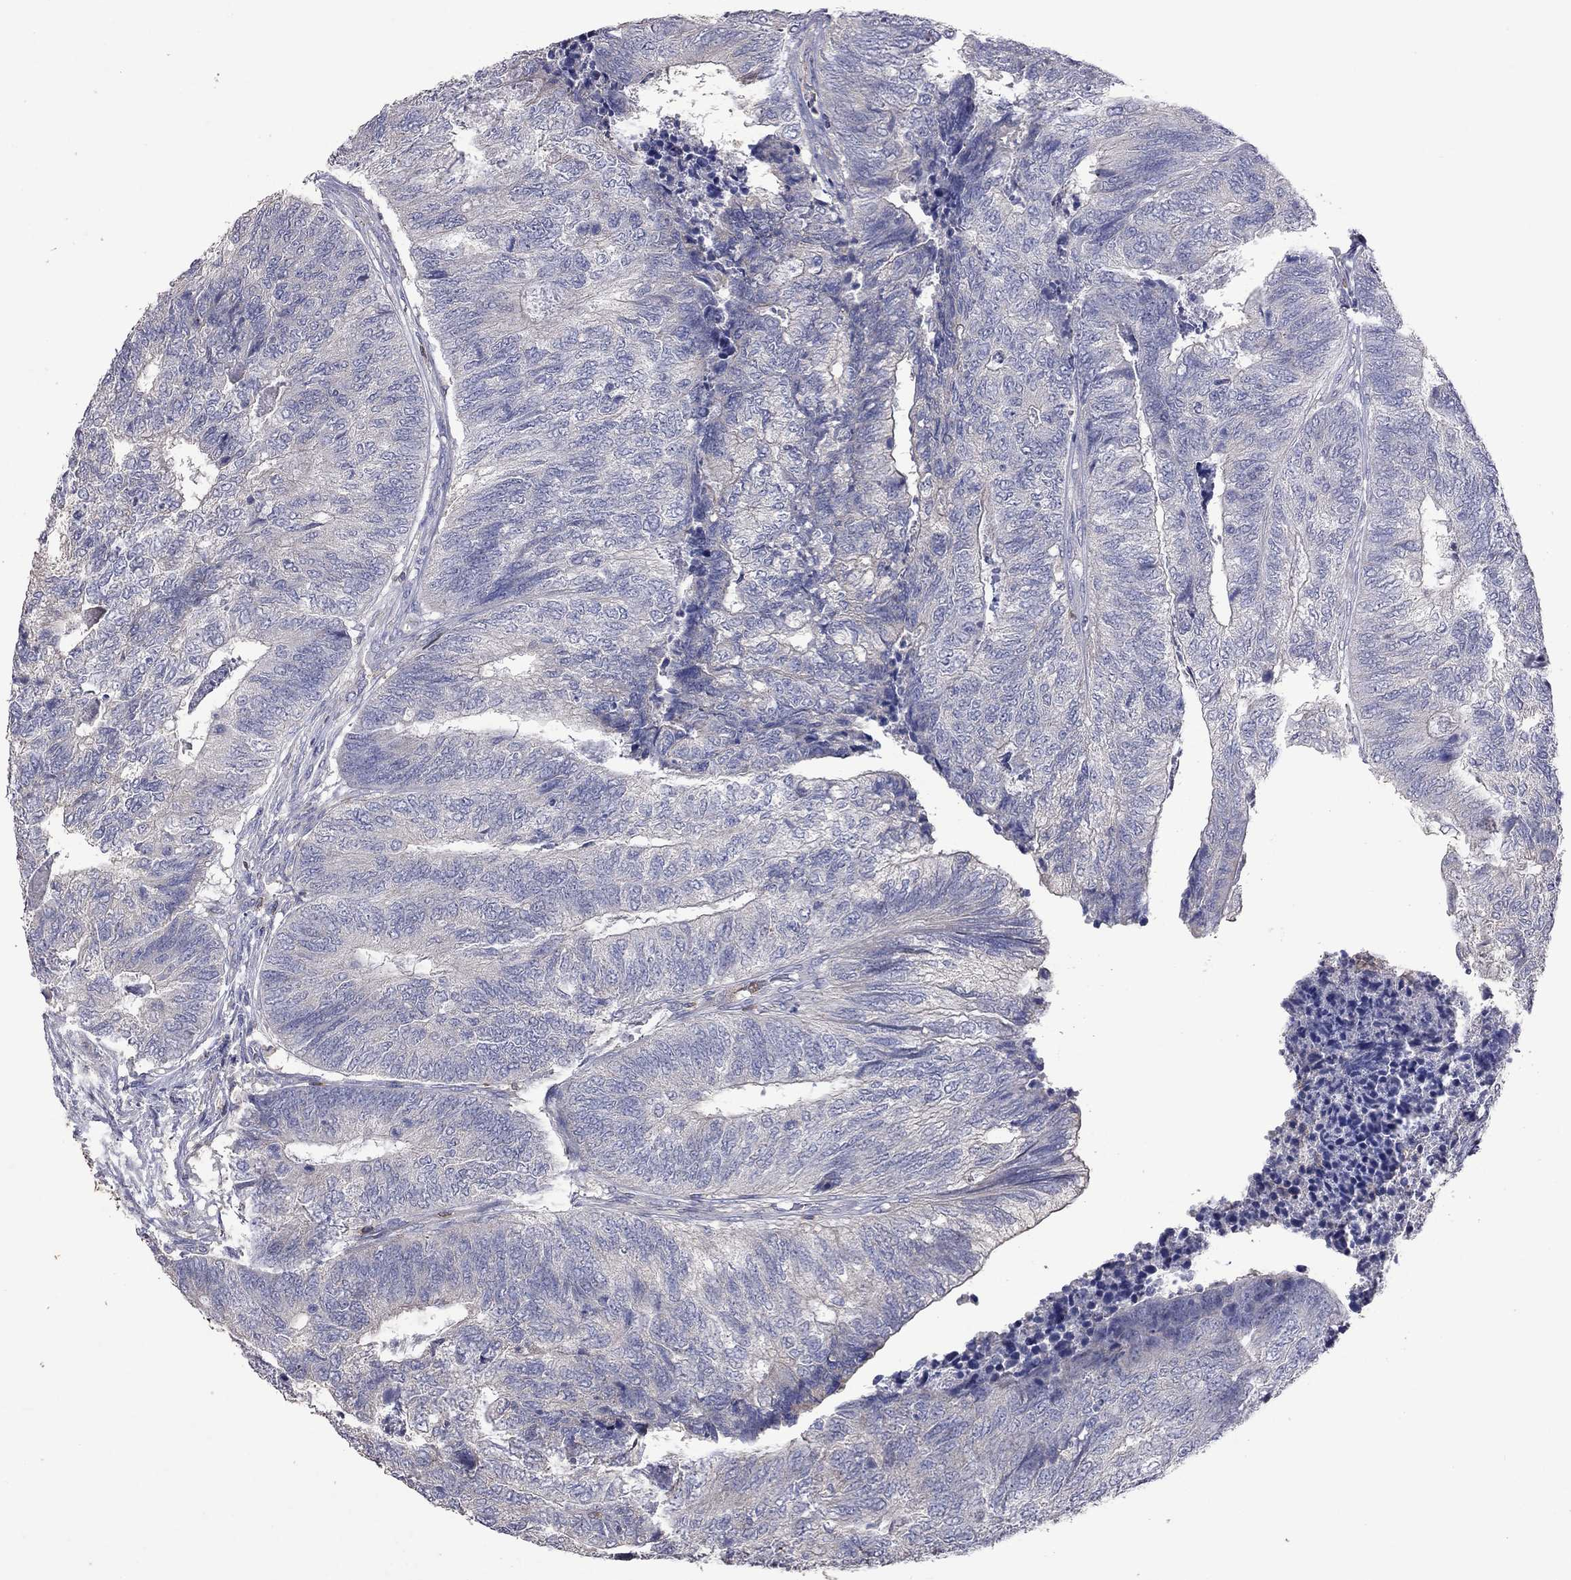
{"staining": {"intensity": "negative", "quantity": "none", "location": "none"}, "tissue": "colorectal cancer", "cell_type": "Tumor cells", "image_type": "cancer", "snomed": [{"axis": "morphology", "description": "Adenocarcinoma, NOS"}, {"axis": "topography", "description": "Colon"}], "caption": "This histopathology image is of adenocarcinoma (colorectal) stained with immunohistochemistry to label a protein in brown with the nuclei are counter-stained blue. There is no positivity in tumor cells. (Stains: DAB IHC with hematoxylin counter stain, Microscopy: brightfield microscopy at high magnification).", "gene": "IPCEF1", "patient": {"sex": "female", "age": 67}}